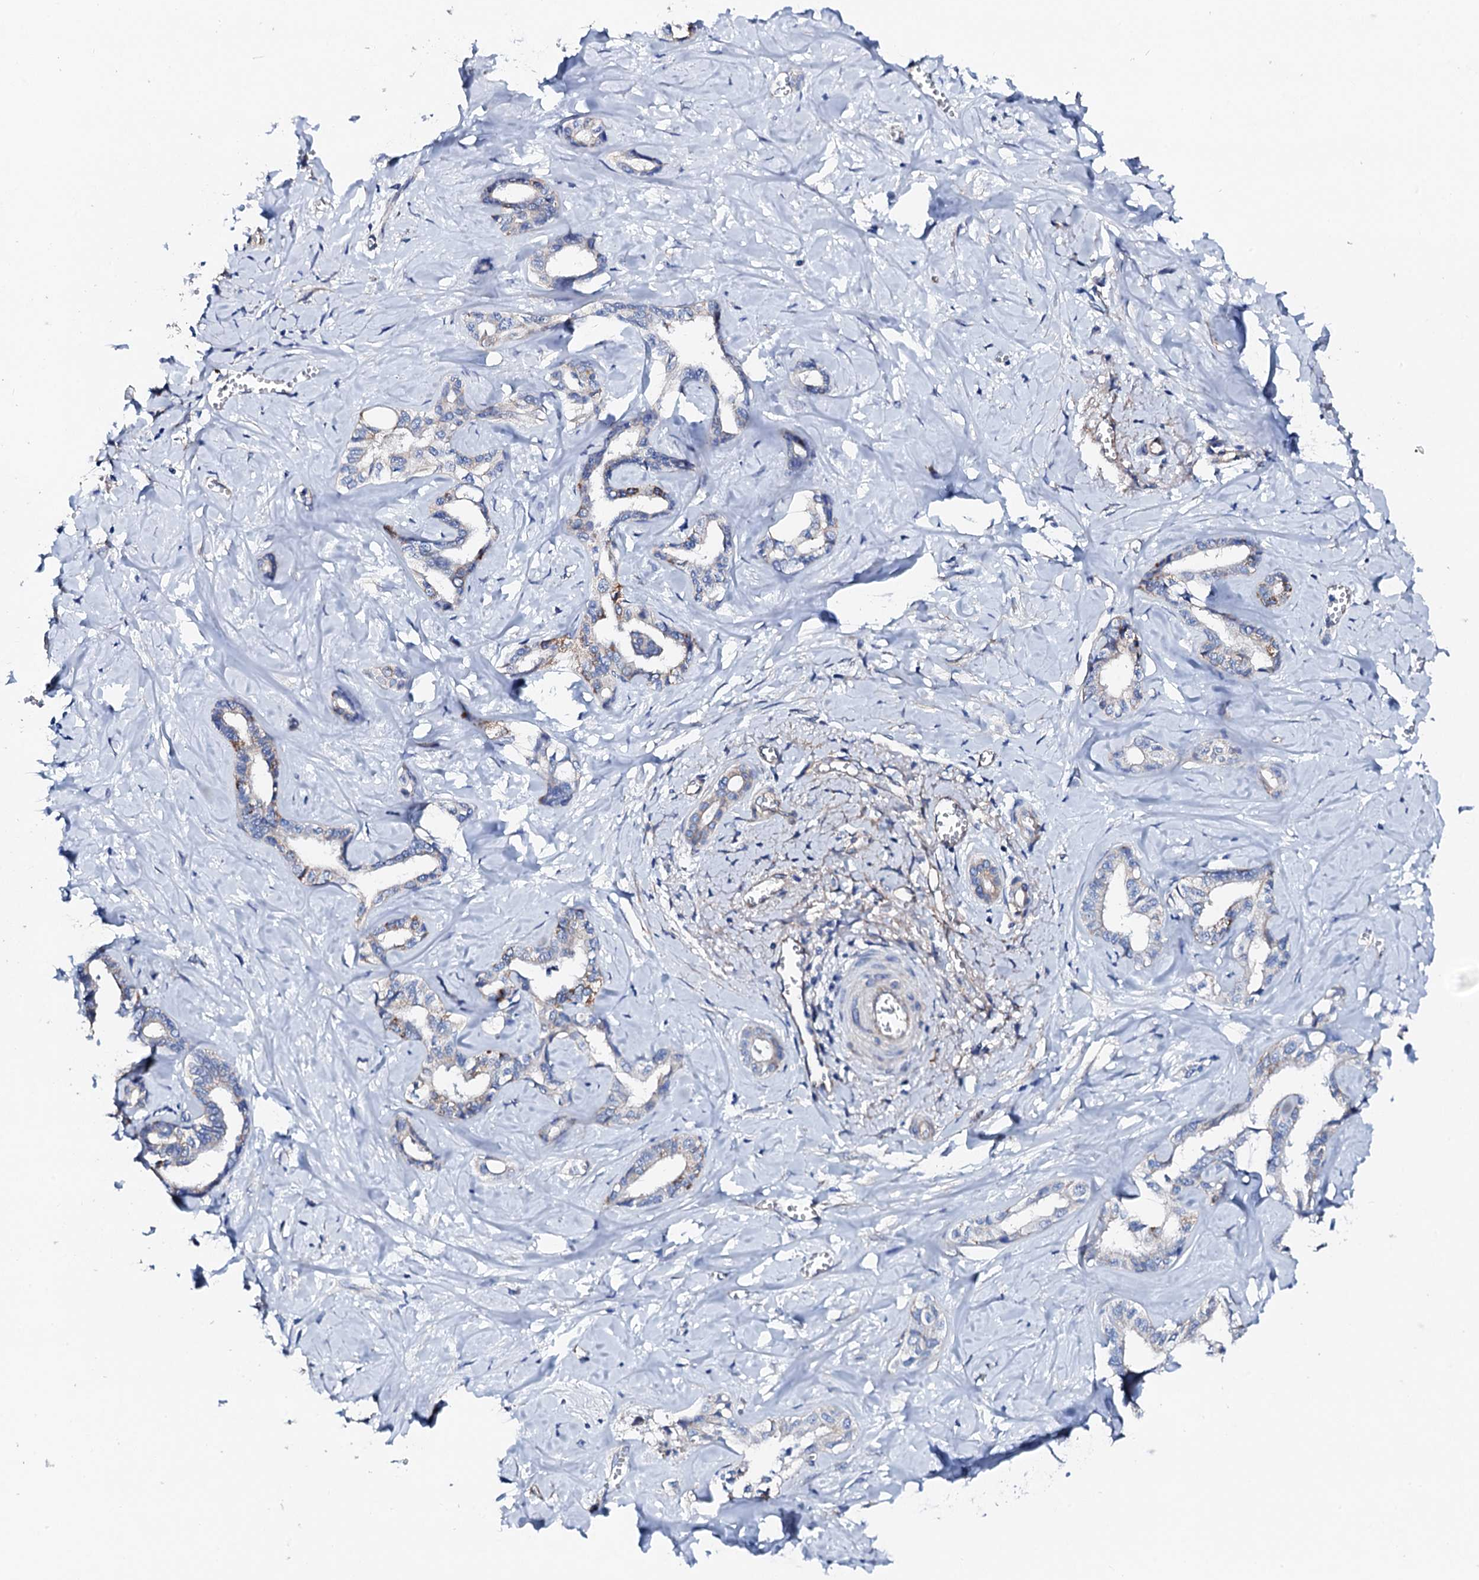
{"staining": {"intensity": "negative", "quantity": "none", "location": "none"}, "tissue": "liver cancer", "cell_type": "Tumor cells", "image_type": "cancer", "snomed": [{"axis": "morphology", "description": "Cholangiocarcinoma"}, {"axis": "topography", "description": "Liver"}], "caption": "Immunohistochemistry photomicrograph of neoplastic tissue: liver cancer (cholangiocarcinoma) stained with DAB exhibits no significant protein staining in tumor cells. Brightfield microscopy of immunohistochemistry (IHC) stained with DAB (3,3'-diaminobenzidine) (brown) and hematoxylin (blue), captured at high magnification.", "gene": "KLHL32", "patient": {"sex": "female", "age": 77}}